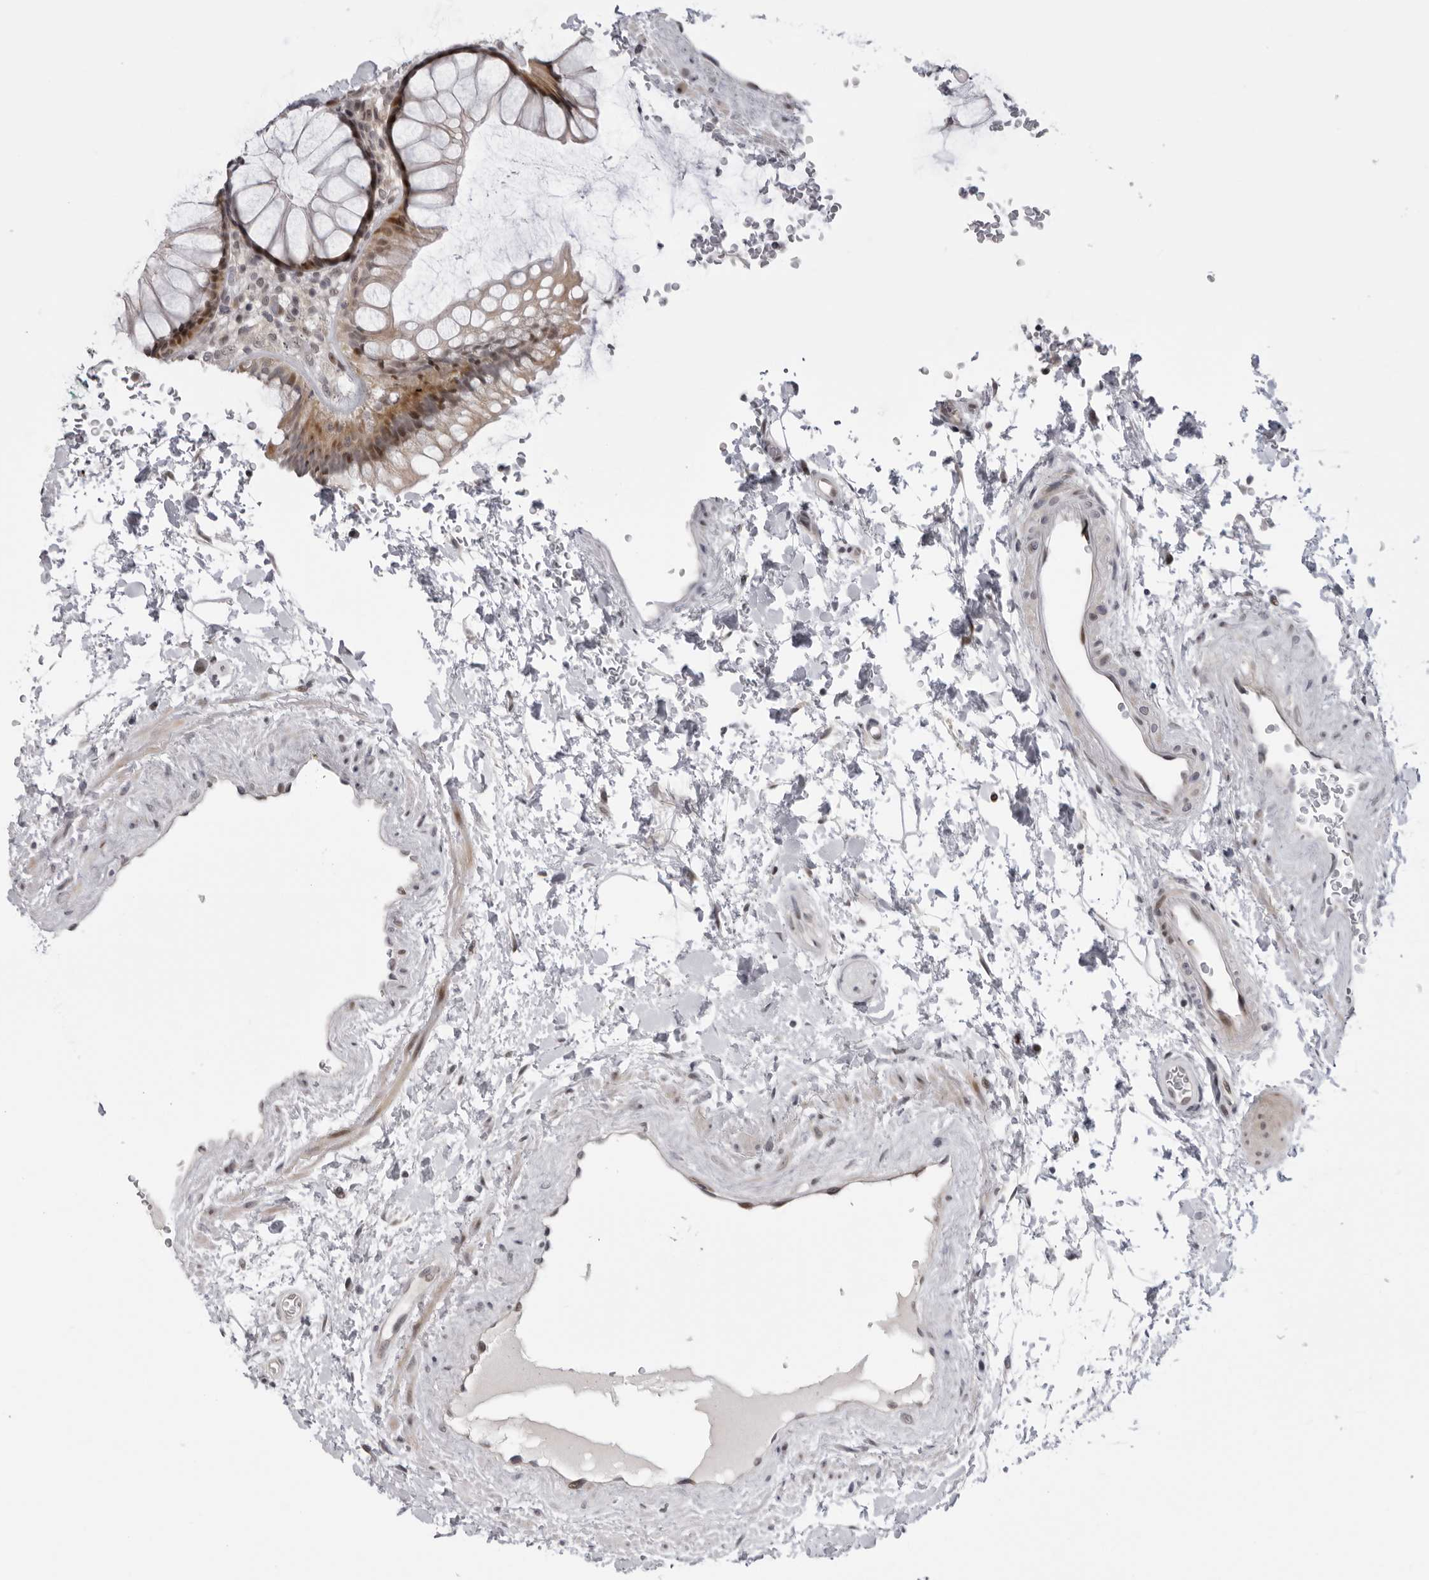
{"staining": {"intensity": "moderate", "quantity": ">75%", "location": "cytoplasmic/membranous,nuclear"}, "tissue": "rectum", "cell_type": "Glandular cells", "image_type": "normal", "snomed": [{"axis": "morphology", "description": "Normal tissue, NOS"}, {"axis": "topography", "description": "Rectum"}], "caption": "Benign rectum displays moderate cytoplasmic/membranous,nuclear positivity in about >75% of glandular cells.", "gene": "ALPK2", "patient": {"sex": "male", "age": 51}}